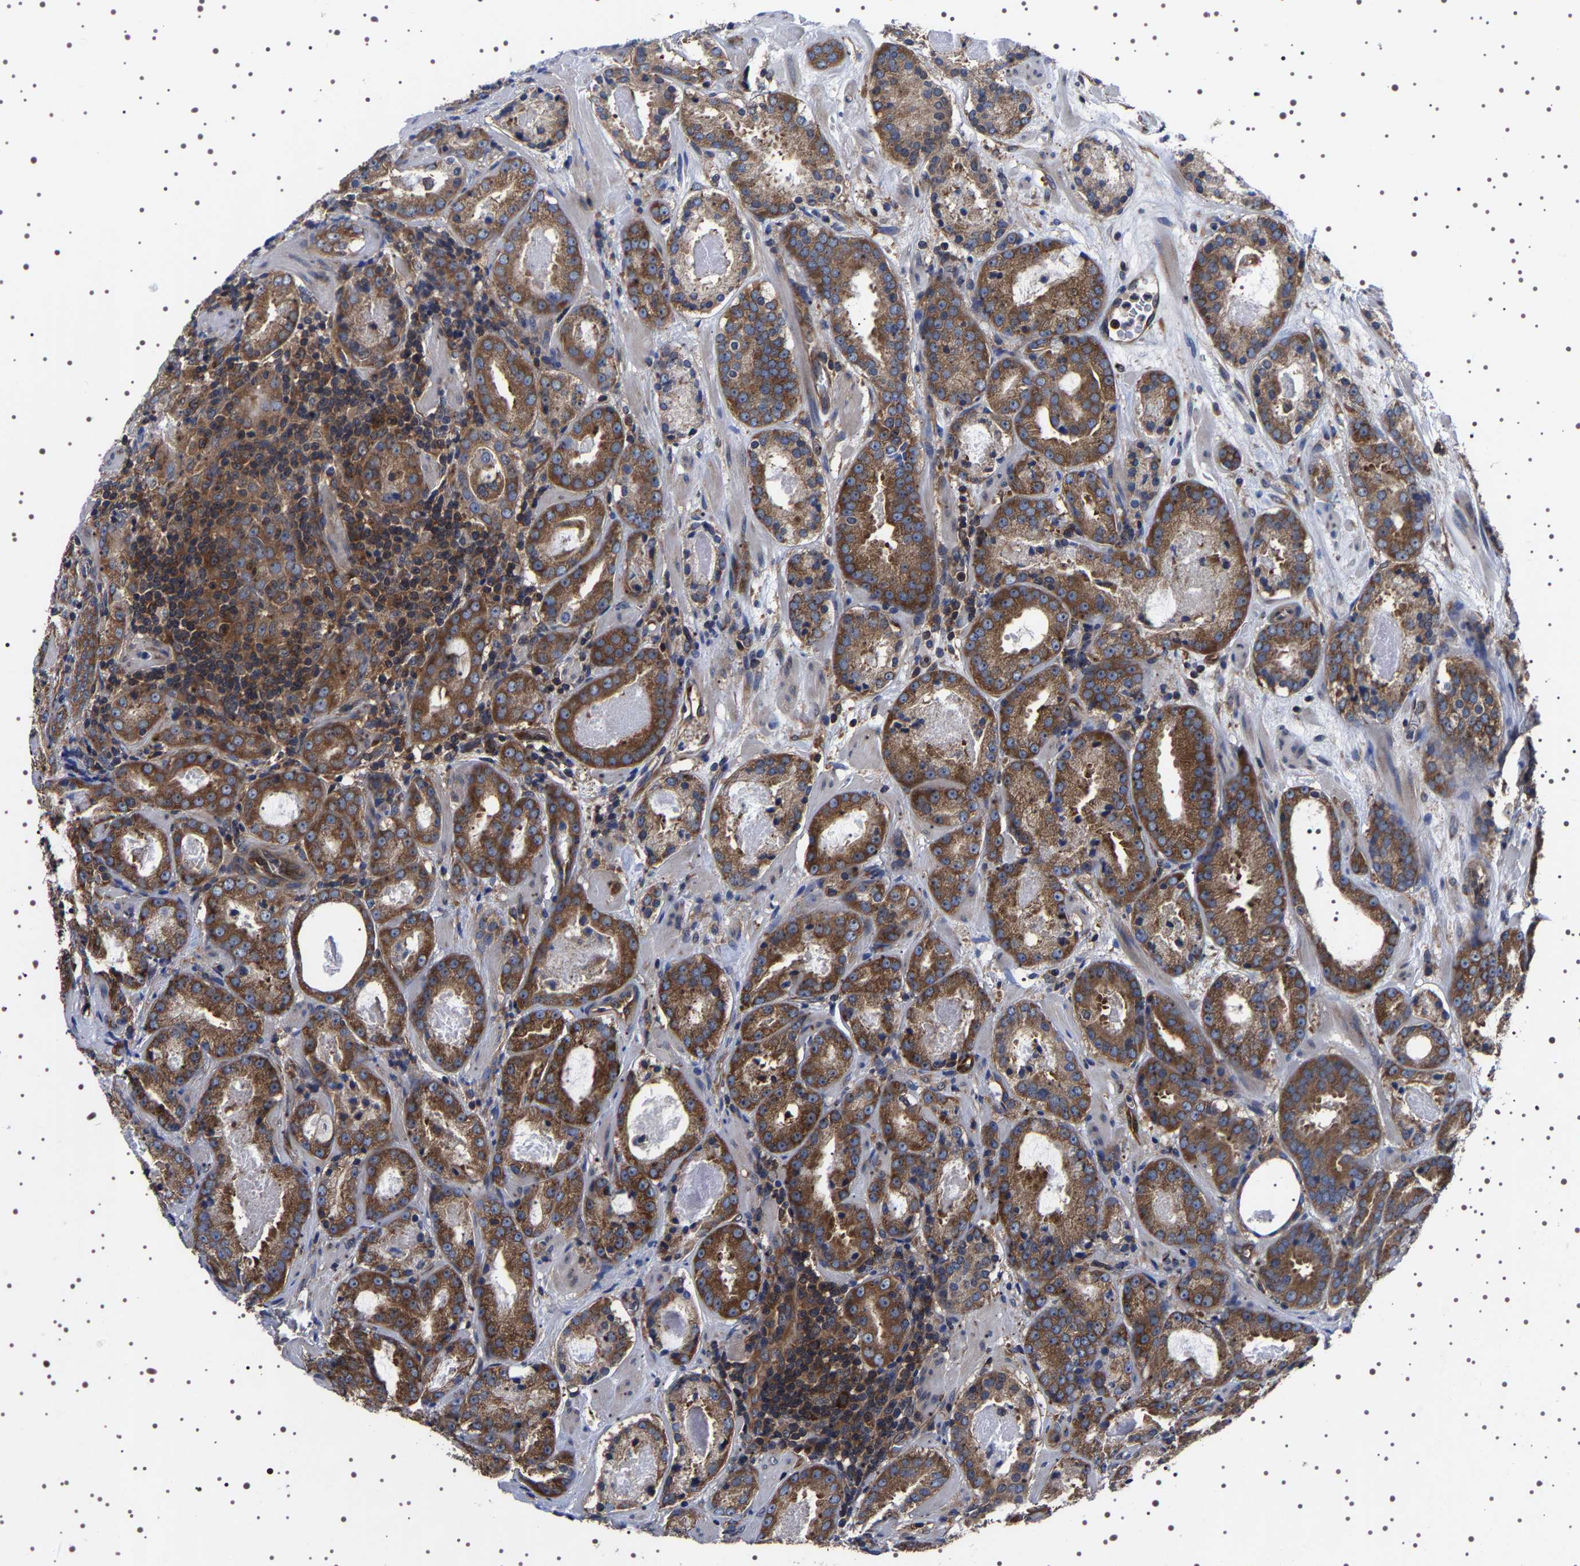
{"staining": {"intensity": "moderate", "quantity": ">75%", "location": "cytoplasmic/membranous"}, "tissue": "prostate cancer", "cell_type": "Tumor cells", "image_type": "cancer", "snomed": [{"axis": "morphology", "description": "Adenocarcinoma, Low grade"}, {"axis": "topography", "description": "Prostate"}], "caption": "A brown stain shows moderate cytoplasmic/membranous staining of a protein in prostate adenocarcinoma (low-grade) tumor cells.", "gene": "DARS1", "patient": {"sex": "male", "age": 69}}